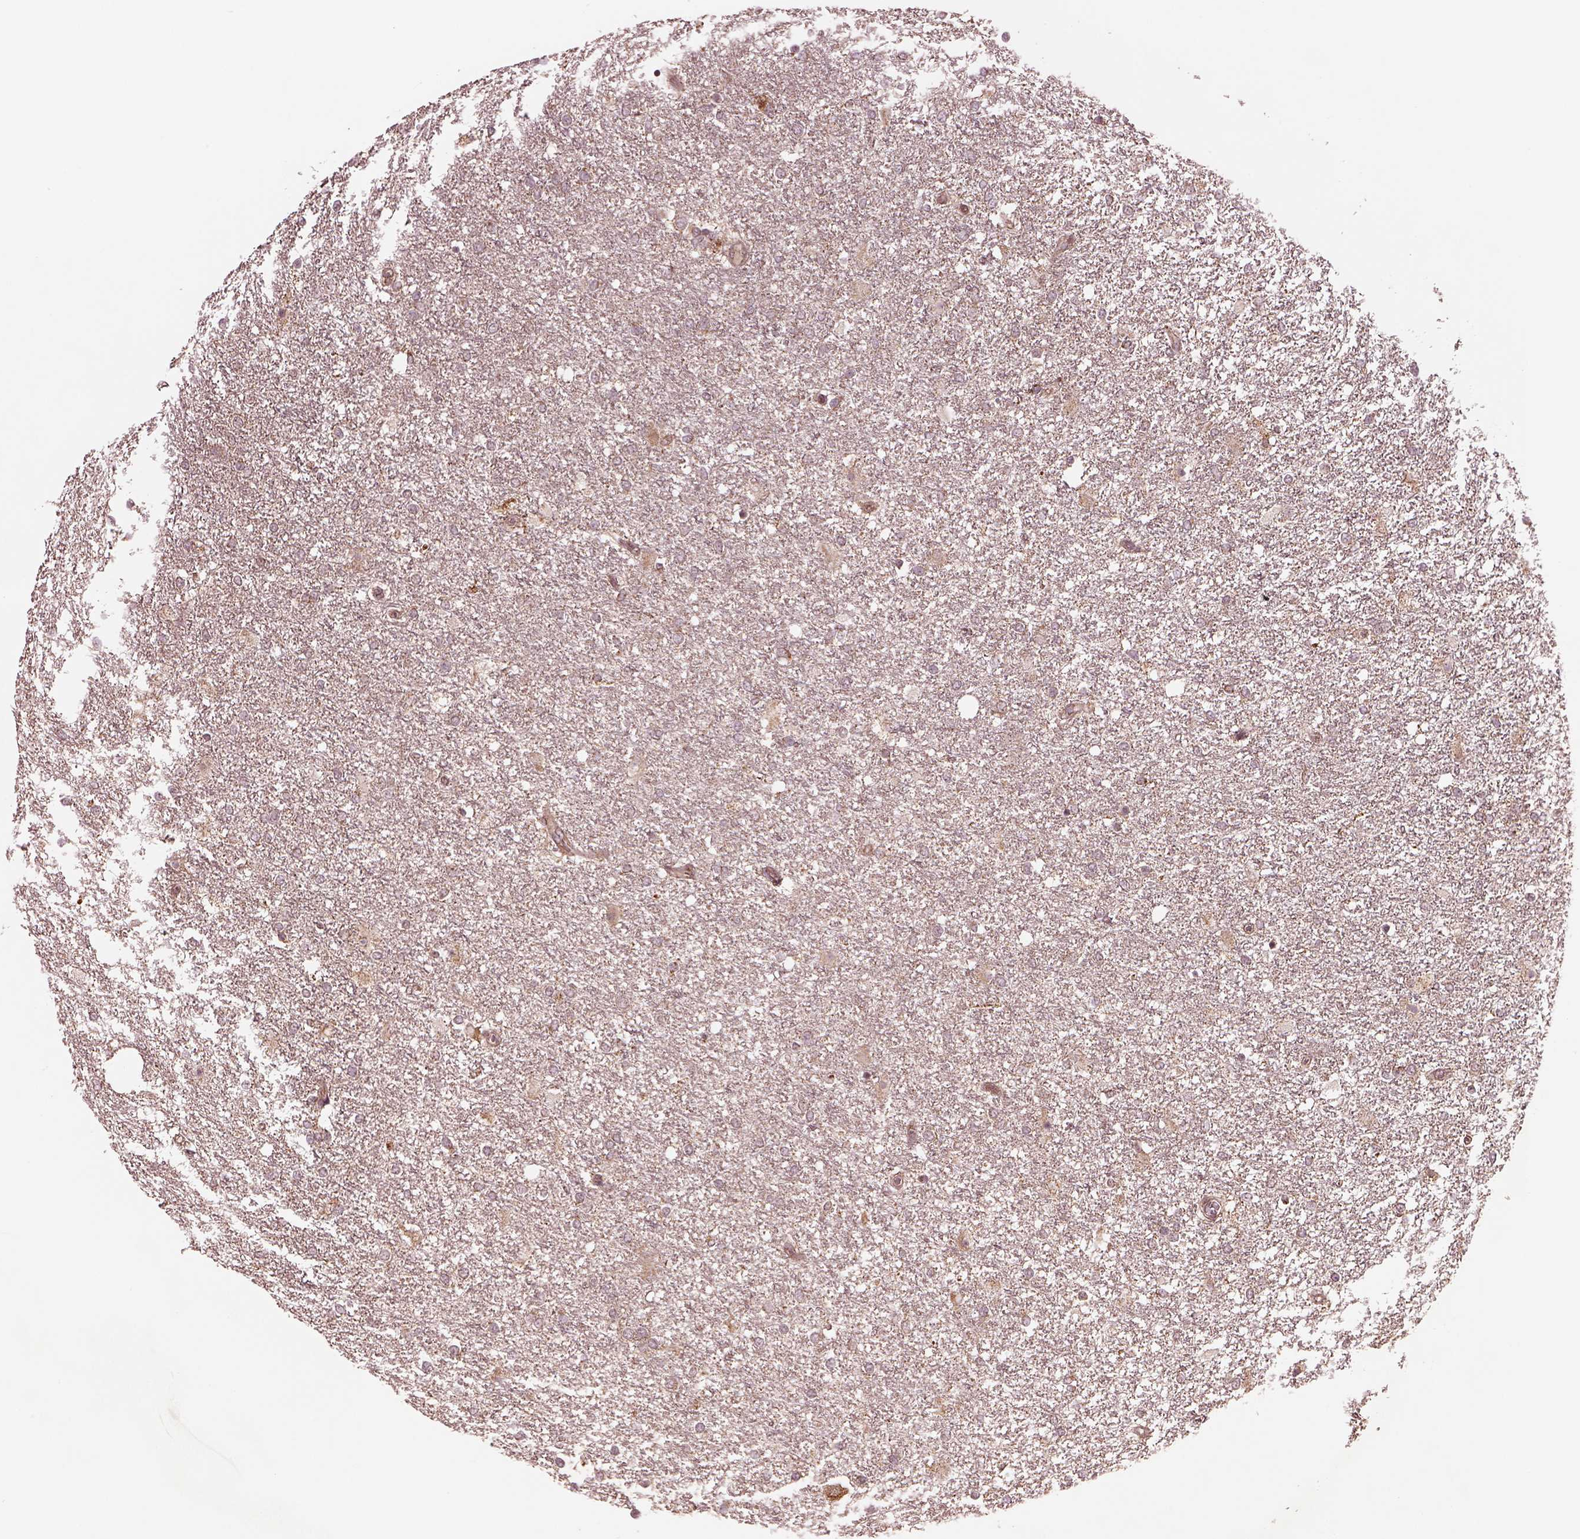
{"staining": {"intensity": "weak", "quantity": "<25%", "location": "cytoplasmic/membranous"}, "tissue": "glioma", "cell_type": "Tumor cells", "image_type": "cancer", "snomed": [{"axis": "morphology", "description": "Glioma, malignant, High grade"}, {"axis": "topography", "description": "Brain"}], "caption": "A histopathology image of glioma stained for a protein reveals no brown staining in tumor cells. Brightfield microscopy of immunohistochemistry (IHC) stained with DAB (brown) and hematoxylin (blue), captured at high magnification.", "gene": "SEL1L3", "patient": {"sex": "female", "age": 61}}